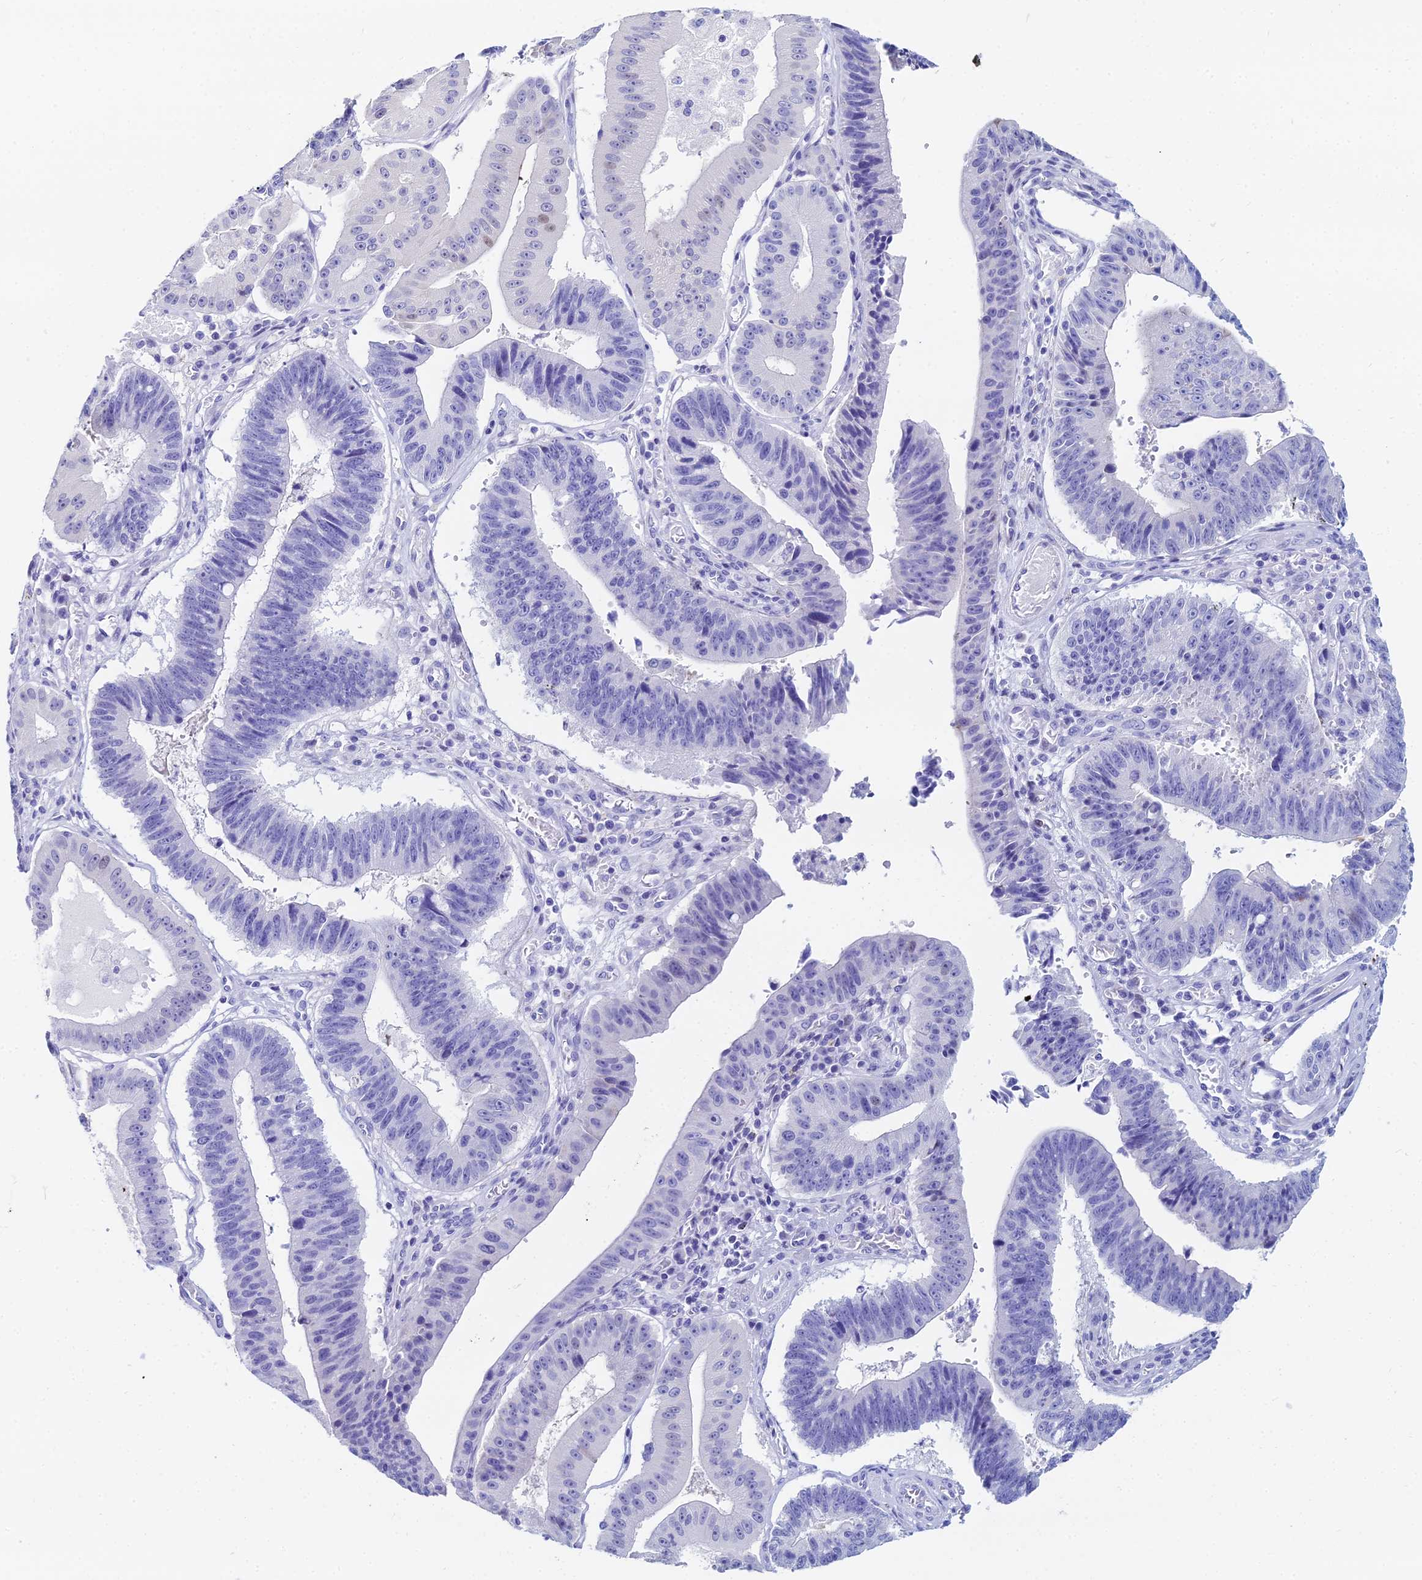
{"staining": {"intensity": "negative", "quantity": "none", "location": "none"}, "tissue": "stomach cancer", "cell_type": "Tumor cells", "image_type": "cancer", "snomed": [{"axis": "morphology", "description": "Adenocarcinoma, NOS"}, {"axis": "topography", "description": "Stomach"}], "caption": "Tumor cells are negative for brown protein staining in stomach cancer (adenocarcinoma).", "gene": "HSPA1L", "patient": {"sex": "male", "age": 59}}